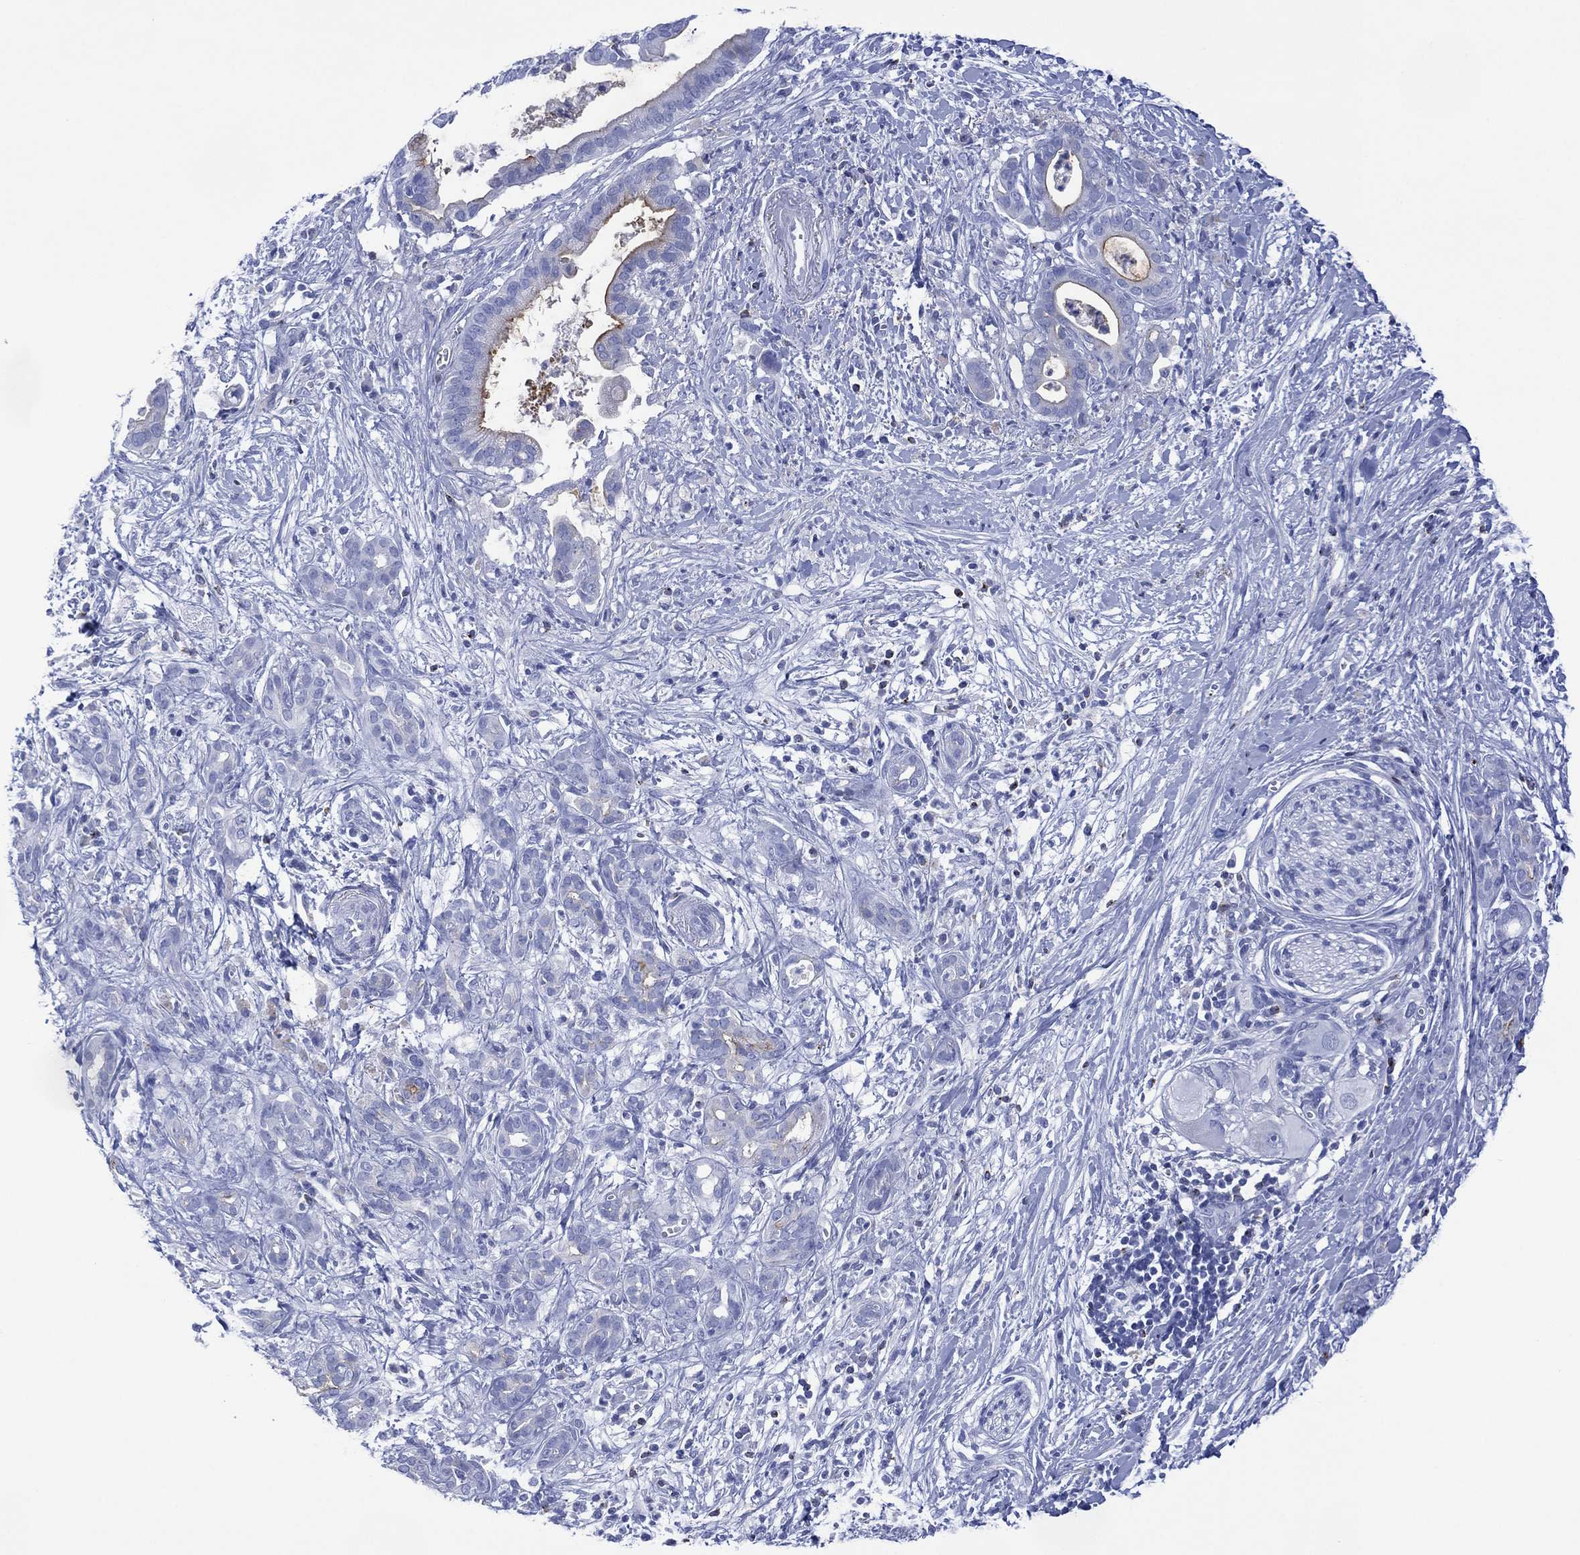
{"staining": {"intensity": "moderate", "quantity": "<25%", "location": "cytoplasmic/membranous"}, "tissue": "pancreatic cancer", "cell_type": "Tumor cells", "image_type": "cancer", "snomed": [{"axis": "morphology", "description": "Adenocarcinoma, NOS"}, {"axis": "topography", "description": "Pancreas"}], "caption": "Tumor cells reveal moderate cytoplasmic/membranous expression in approximately <25% of cells in pancreatic adenocarcinoma.", "gene": "DPP4", "patient": {"sex": "male", "age": 61}}